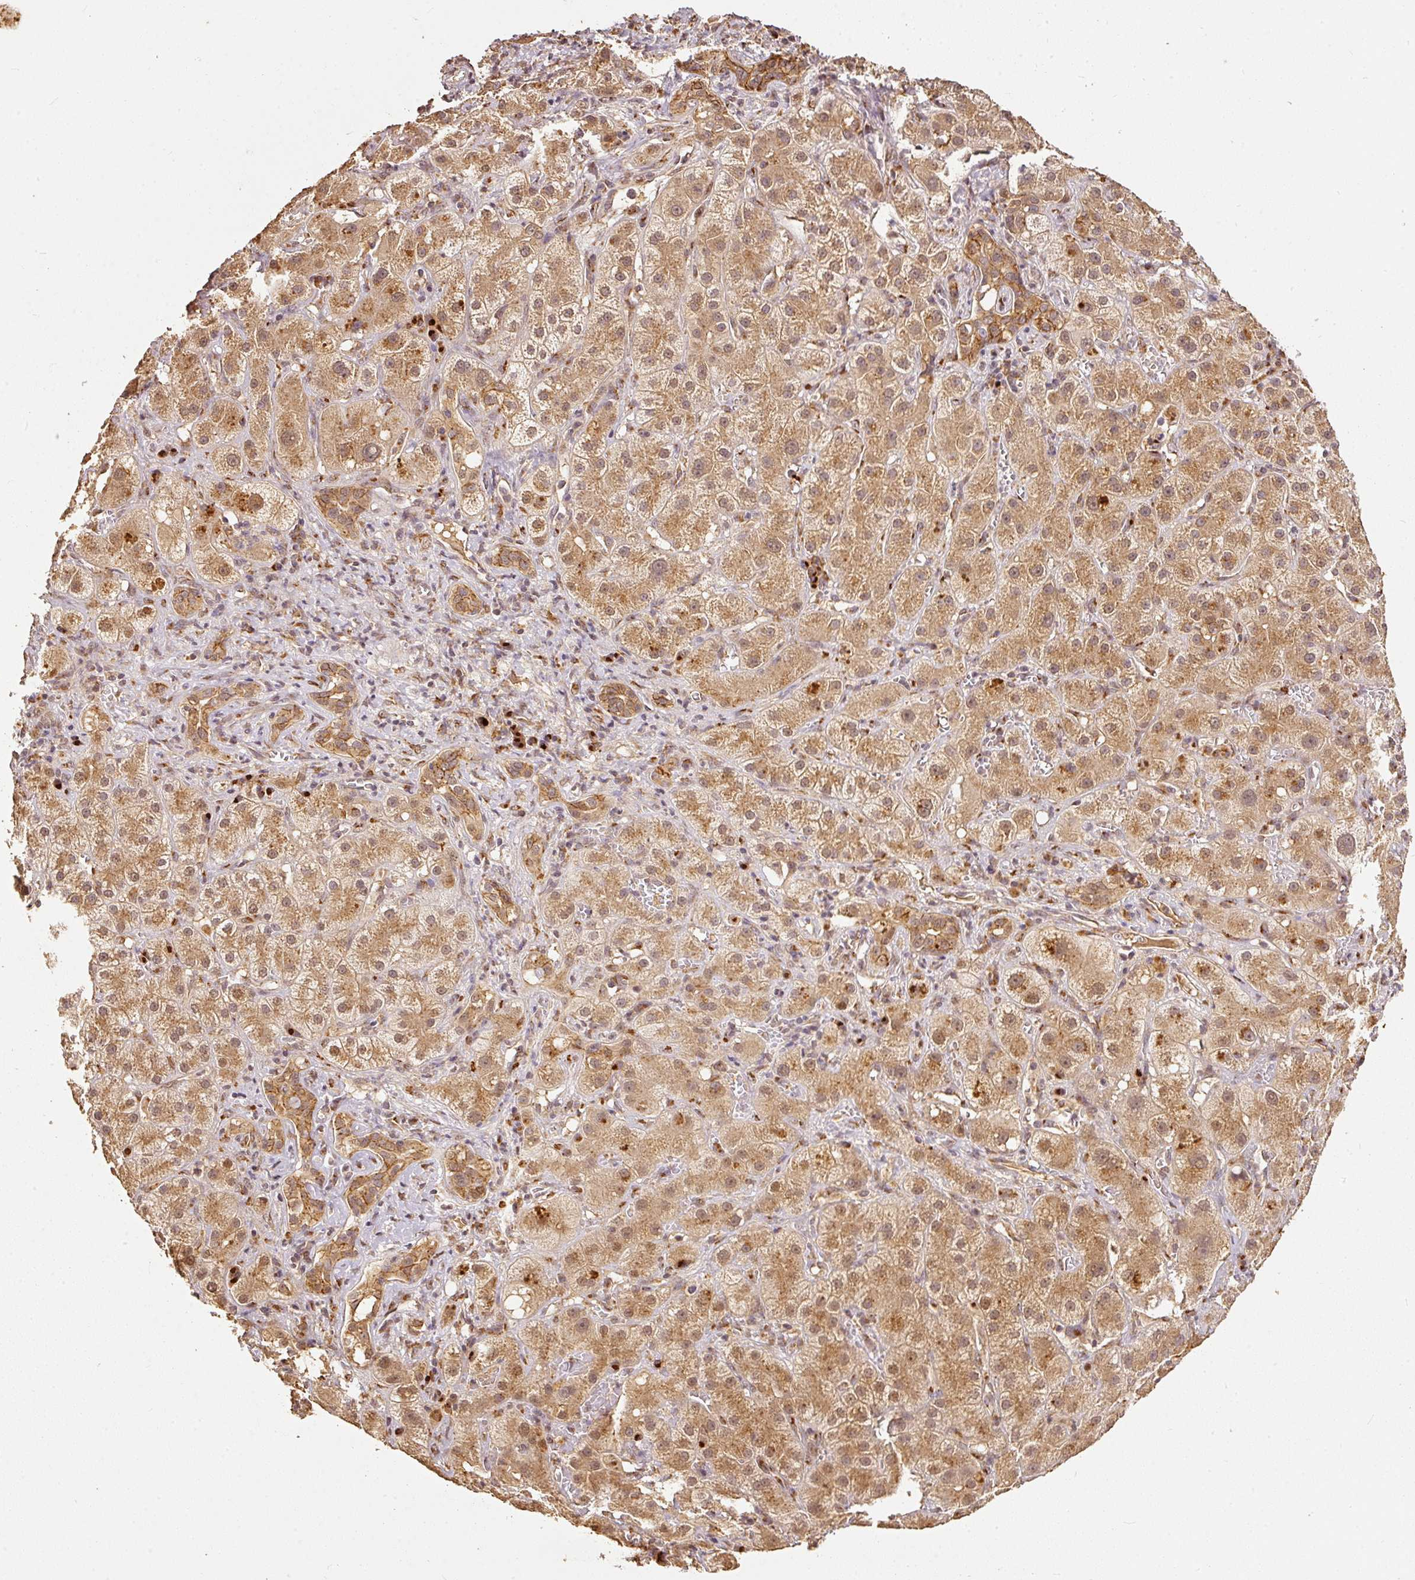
{"staining": {"intensity": "moderate", "quantity": ">75%", "location": "cytoplasmic/membranous"}, "tissue": "liver cancer", "cell_type": "Tumor cells", "image_type": "cancer", "snomed": [{"axis": "morphology", "description": "Cholangiocarcinoma"}, {"axis": "topography", "description": "Liver"}], "caption": "This image reveals liver cholangiocarcinoma stained with immunohistochemistry to label a protein in brown. The cytoplasmic/membranous of tumor cells show moderate positivity for the protein. Nuclei are counter-stained blue.", "gene": "FUT8", "patient": {"sex": "male", "age": 67}}